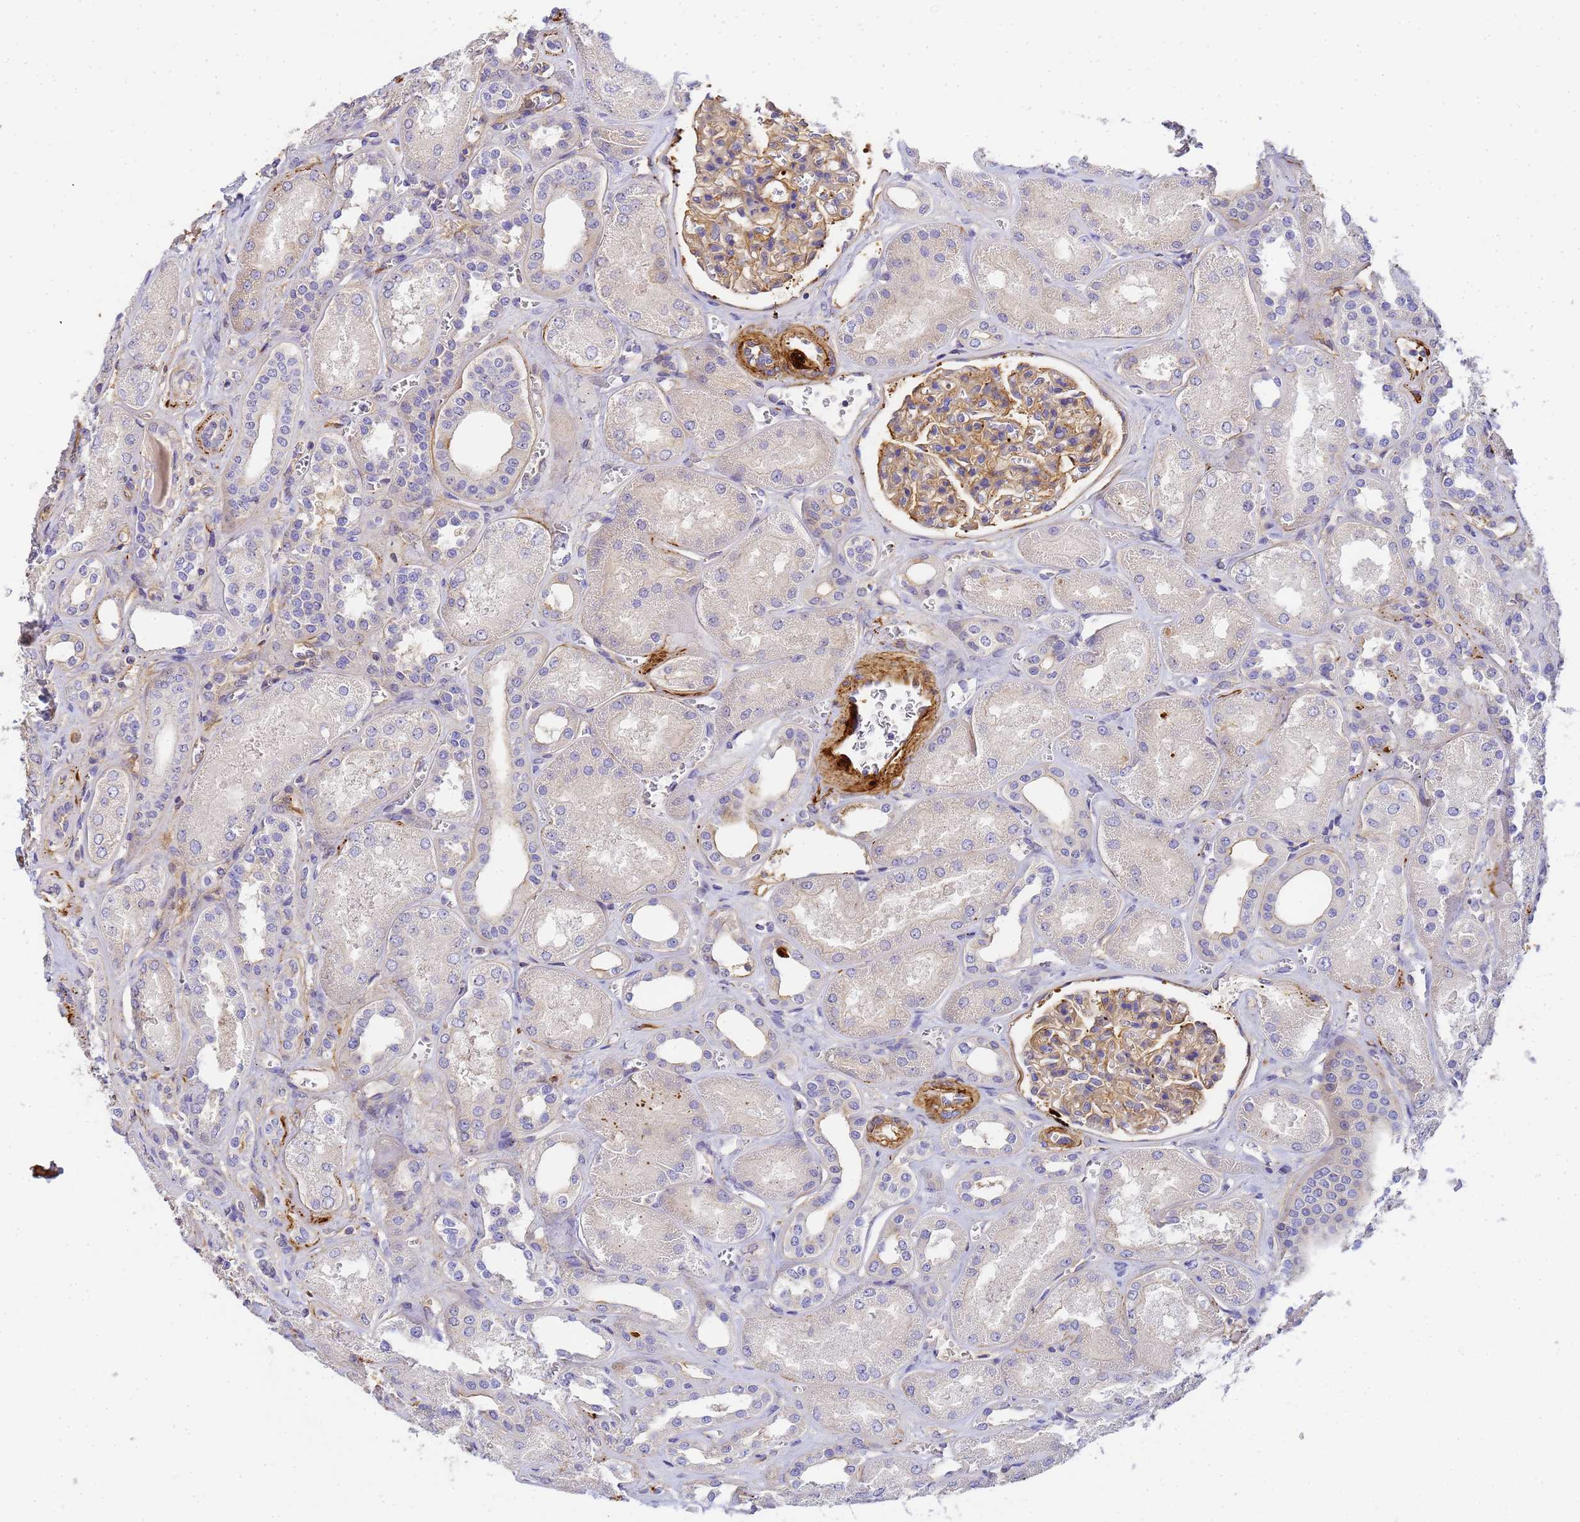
{"staining": {"intensity": "weak", "quantity": ">75%", "location": "cytoplasmic/membranous"}, "tissue": "kidney", "cell_type": "Cells in glomeruli", "image_type": "normal", "snomed": [{"axis": "morphology", "description": "Normal tissue, NOS"}, {"axis": "morphology", "description": "Adenocarcinoma, NOS"}, {"axis": "topography", "description": "Kidney"}], "caption": "This photomicrograph shows IHC staining of benign kidney, with low weak cytoplasmic/membranous staining in approximately >75% of cells in glomeruli.", "gene": "MYL10", "patient": {"sex": "female", "age": 68}}